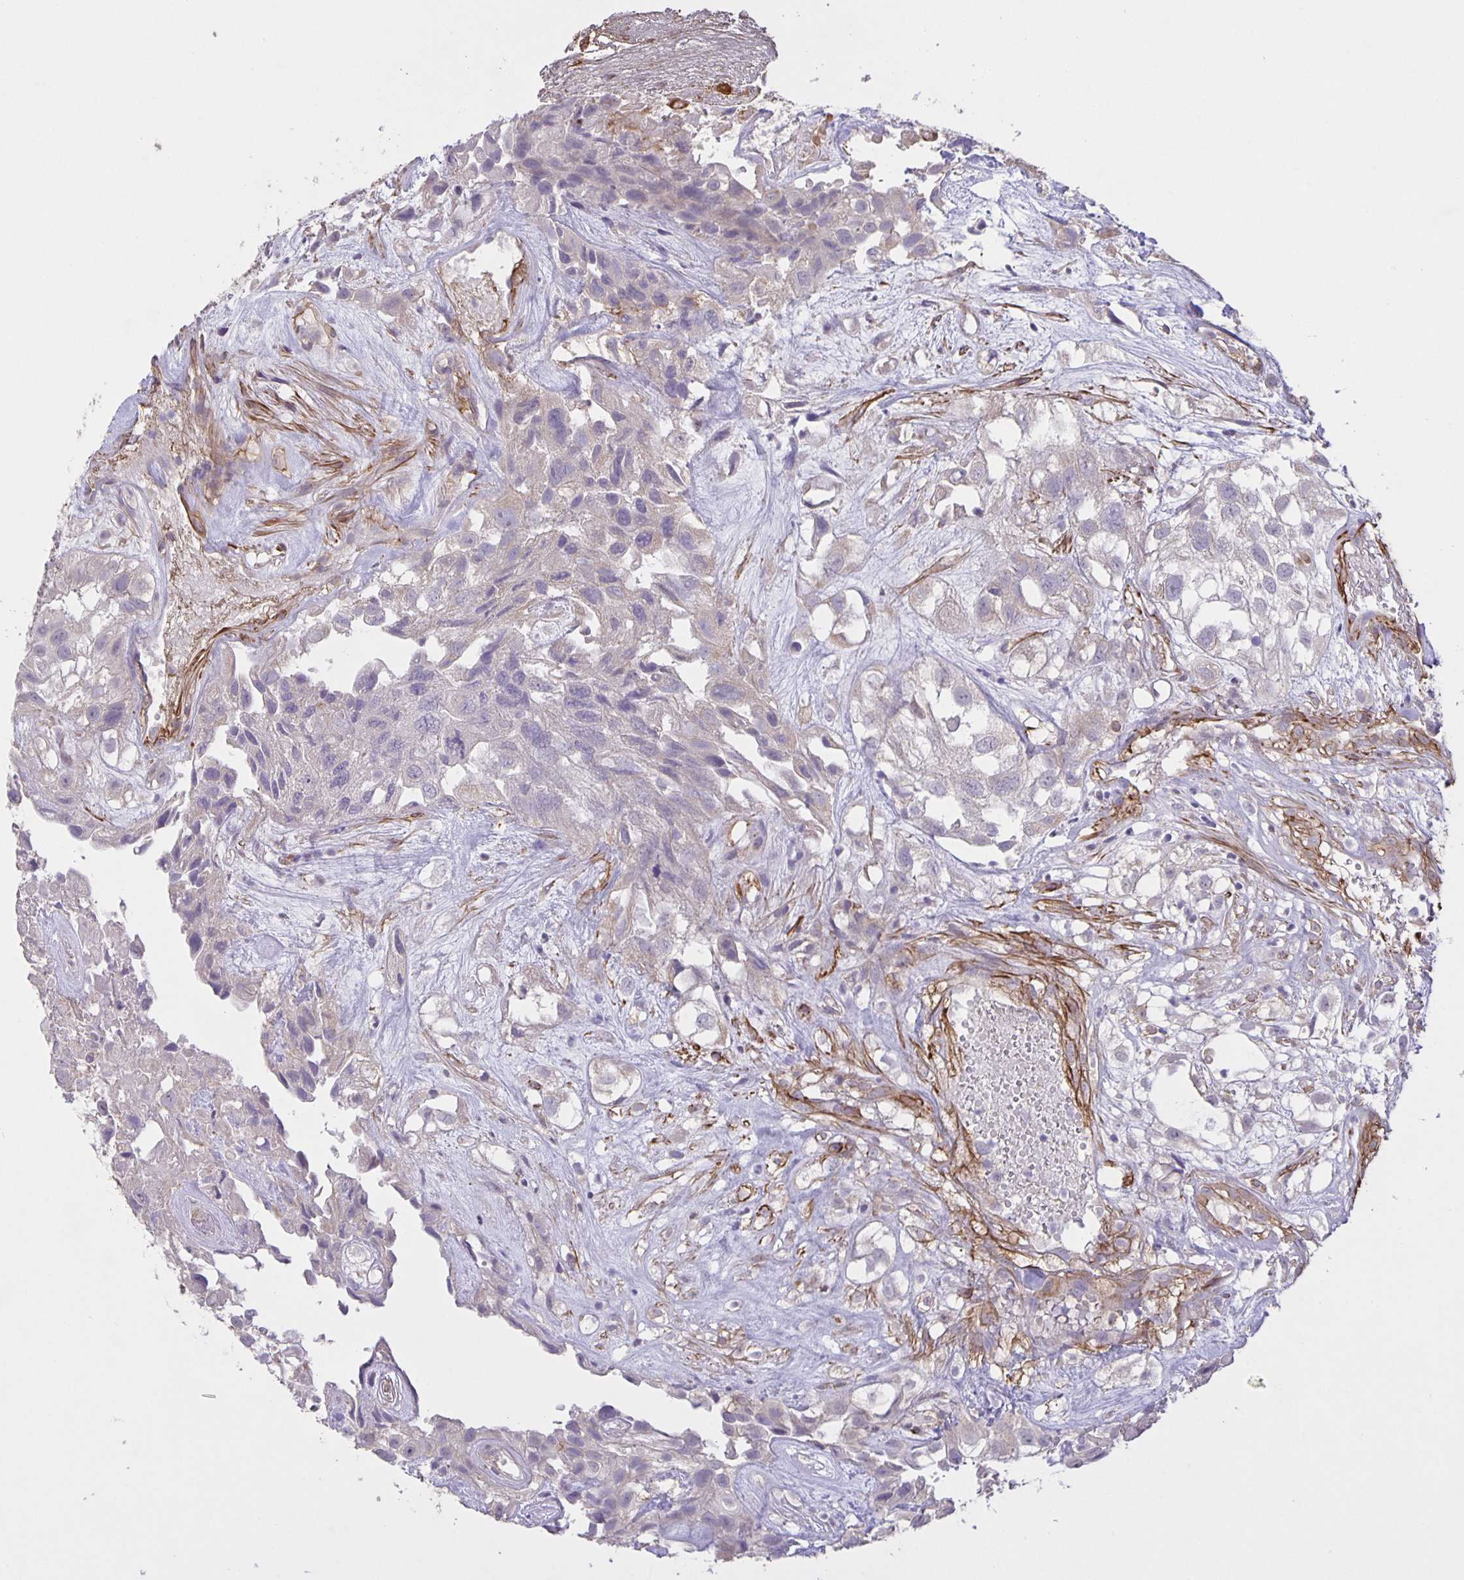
{"staining": {"intensity": "negative", "quantity": "none", "location": "none"}, "tissue": "urothelial cancer", "cell_type": "Tumor cells", "image_type": "cancer", "snomed": [{"axis": "morphology", "description": "Urothelial carcinoma, High grade"}, {"axis": "topography", "description": "Urinary bladder"}], "caption": "Image shows no significant protein positivity in tumor cells of urothelial cancer.", "gene": "SRCIN1", "patient": {"sex": "male", "age": 56}}